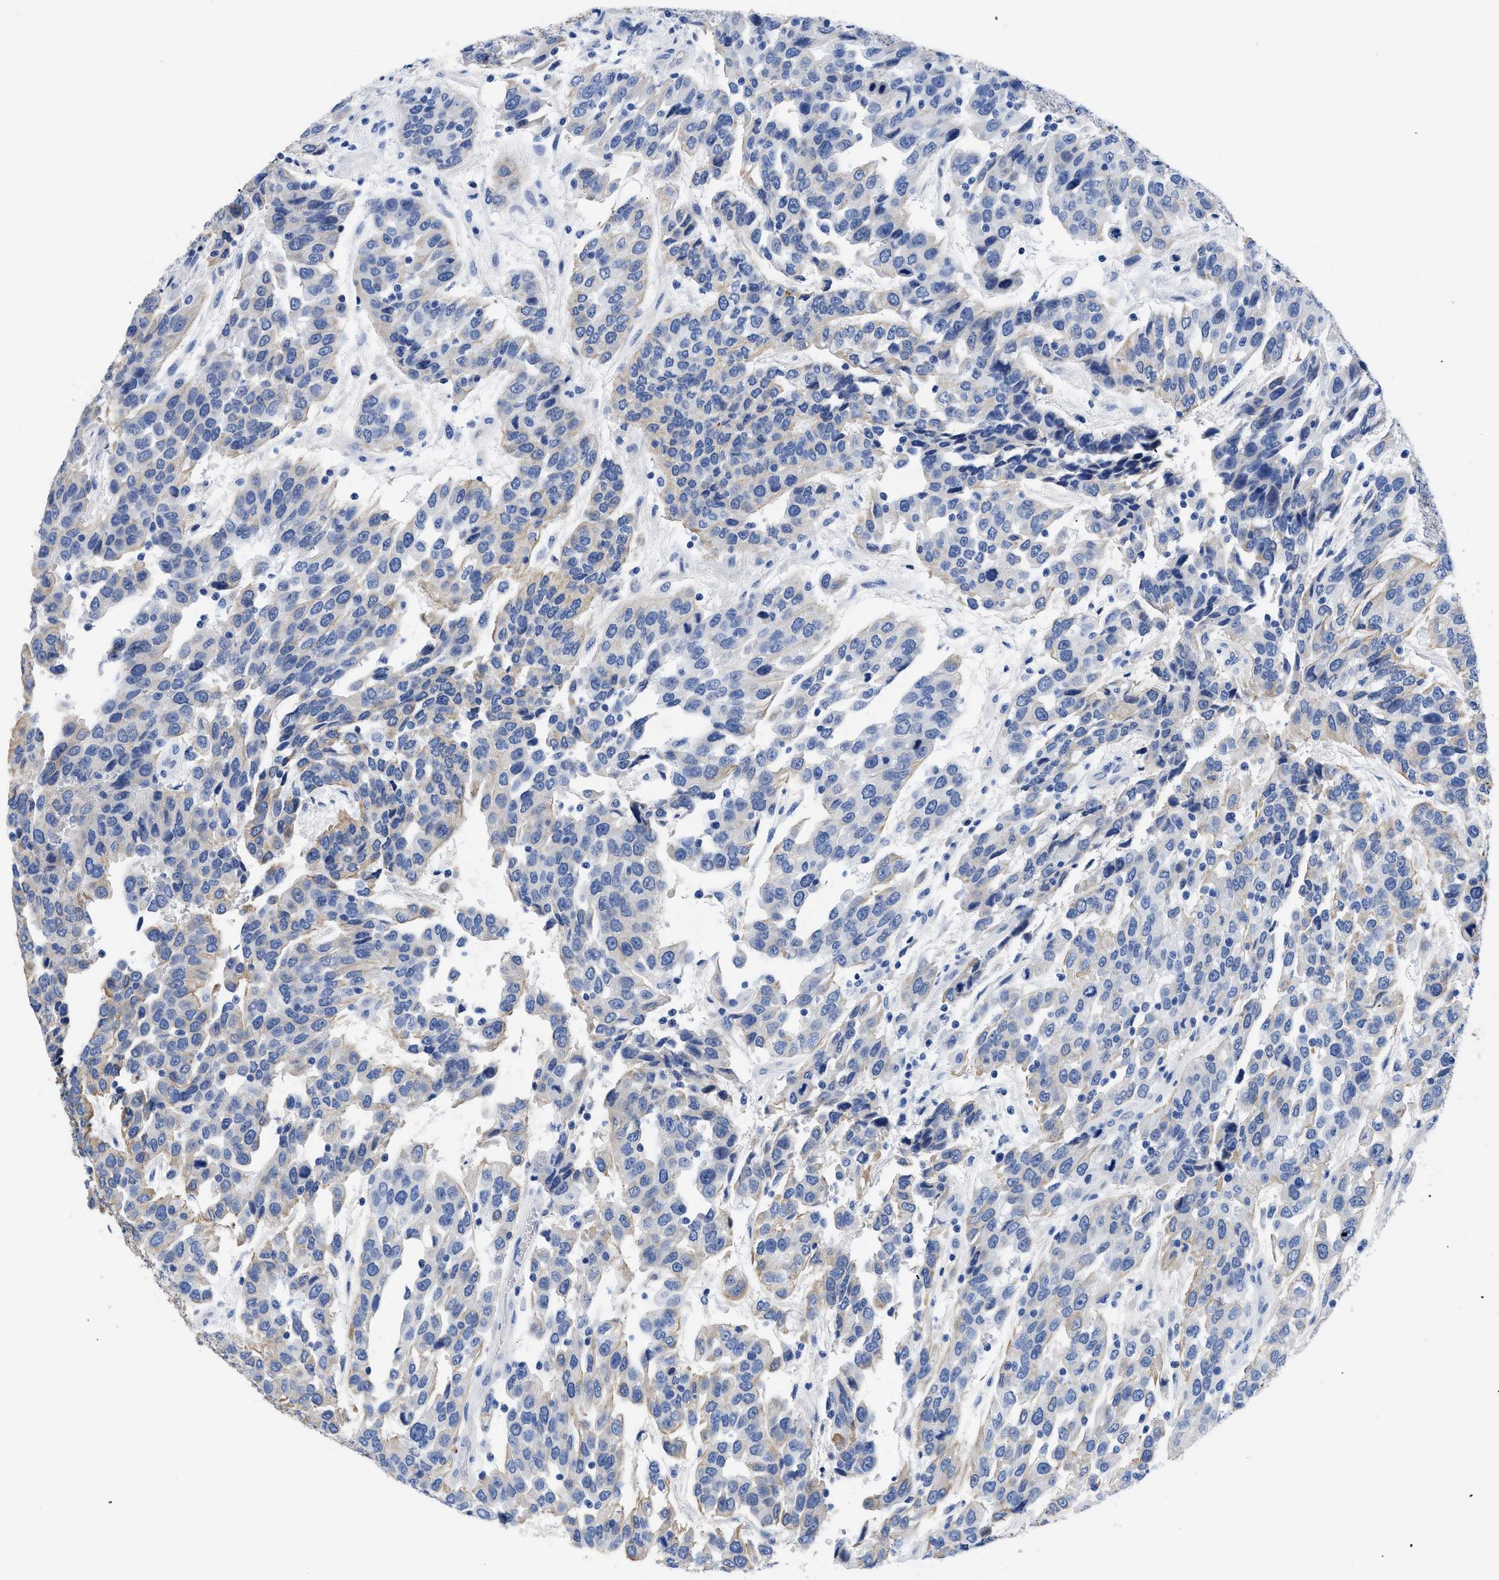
{"staining": {"intensity": "negative", "quantity": "none", "location": "none"}, "tissue": "urothelial cancer", "cell_type": "Tumor cells", "image_type": "cancer", "snomed": [{"axis": "morphology", "description": "Urothelial carcinoma, High grade"}, {"axis": "topography", "description": "Urinary bladder"}], "caption": "The IHC micrograph has no significant staining in tumor cells of high-grade urothelial carcinoma tissue.", "gene": "TMEM68", "patient": {"sex": "female", "age": 80}}